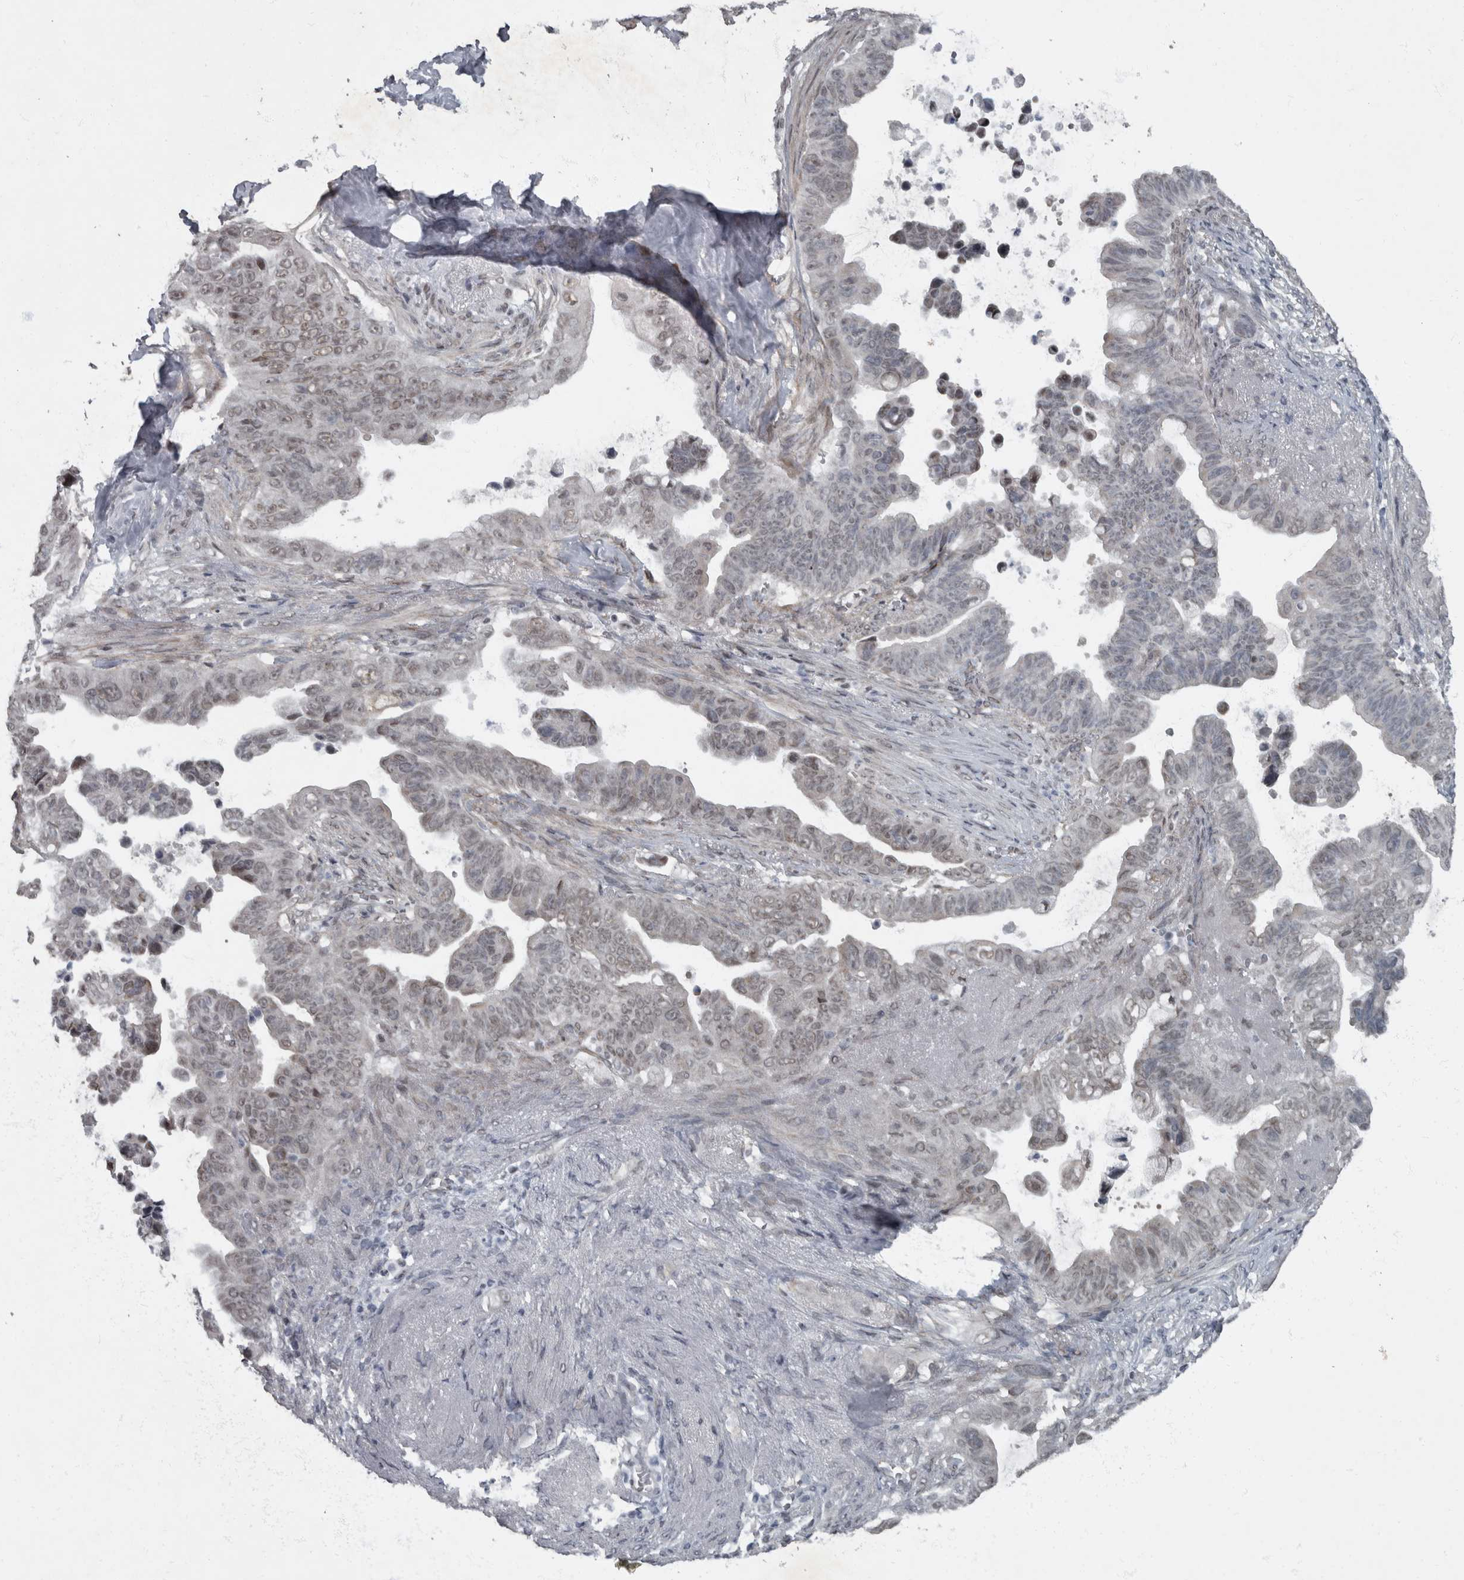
{"staining": {"intensity": "weak", "quantity": "<25%", "location": "nuclear"}, "tissue": "pancreatic cancer", "cell_type": "Tumor cells", "image_type": "cancer", "snomed": [{"axis": "morphology", "description": "Adenocarcinoma, NOS"}, {"axis": "topography", "description": "Pancreas"}], "caption": "A histopathology image of human pancreatic adenocarcinoma is negative for staining in tumor cells. Brightfield microscopy of immunohistochemistry stained with DAB (brown) and hematoxylin (blue), captured at high magnification.", "gene": "WDR33", "patient": {"sex": "female", "age": 72}}